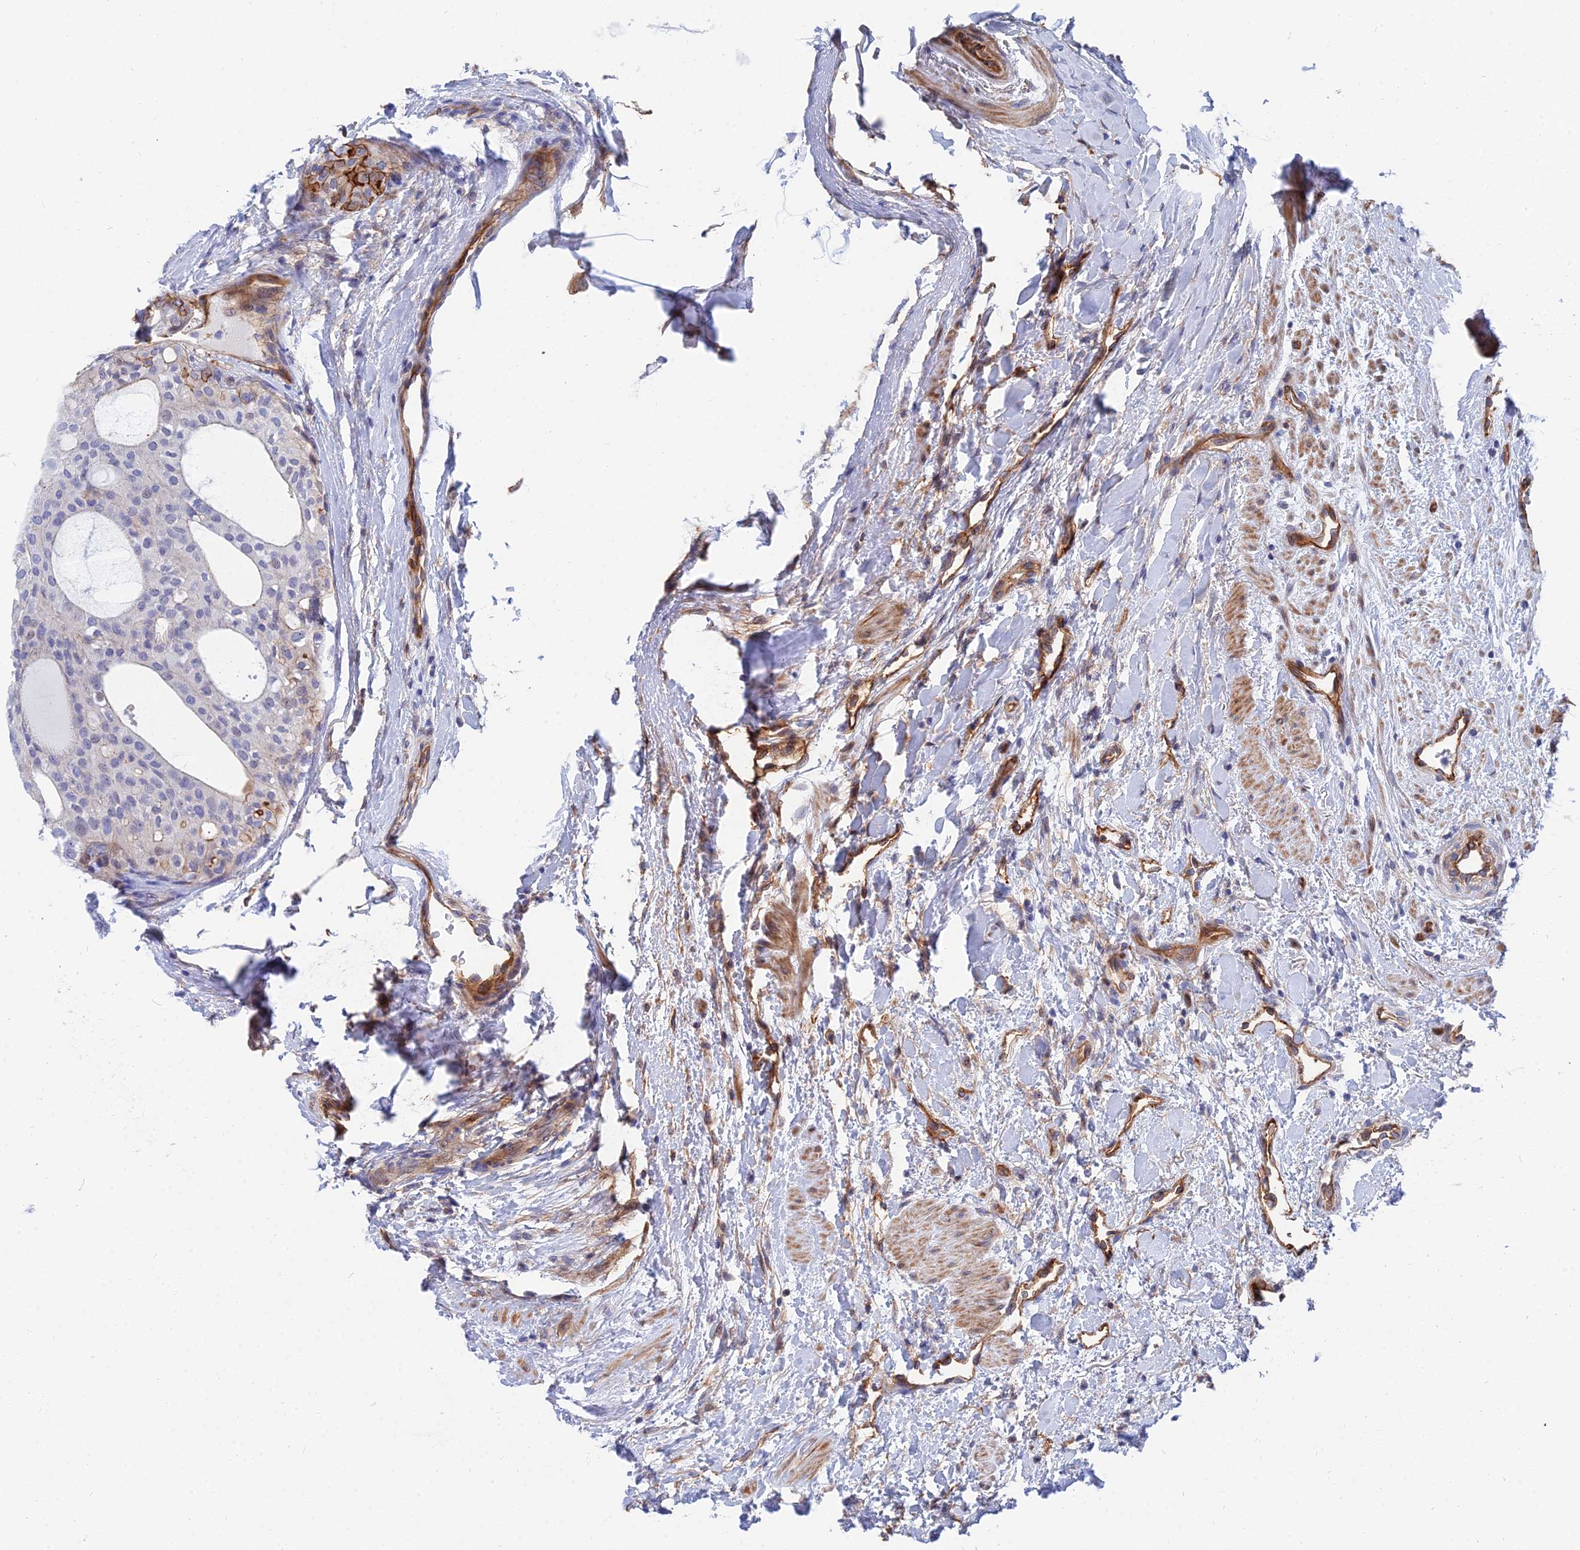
{"staining": {"intensity": "moderate", "quantity": "<25%", "location": "cytoplasmic/membranous"}, "tissue": "thyroid cancer", "cell_type": "Tumor cells", "image_type": "cancer", "snomed": [{"axis": "morphology", "description": "Follicular adenoma carcinoma, NOS"}, {"axis": "topography", "description": "Thyroid gland"}], "caption": "DAB (3,3'-diaminobenzidine) immunohistochemical staining of human thyroid follicular adenoma carcinoma demonstrates moderate cytoplasmic/membranous protein expression in about <25% of tumor cells.", "gene": "TRIM43B", "patient": {"sex": "male", "age": 75}}